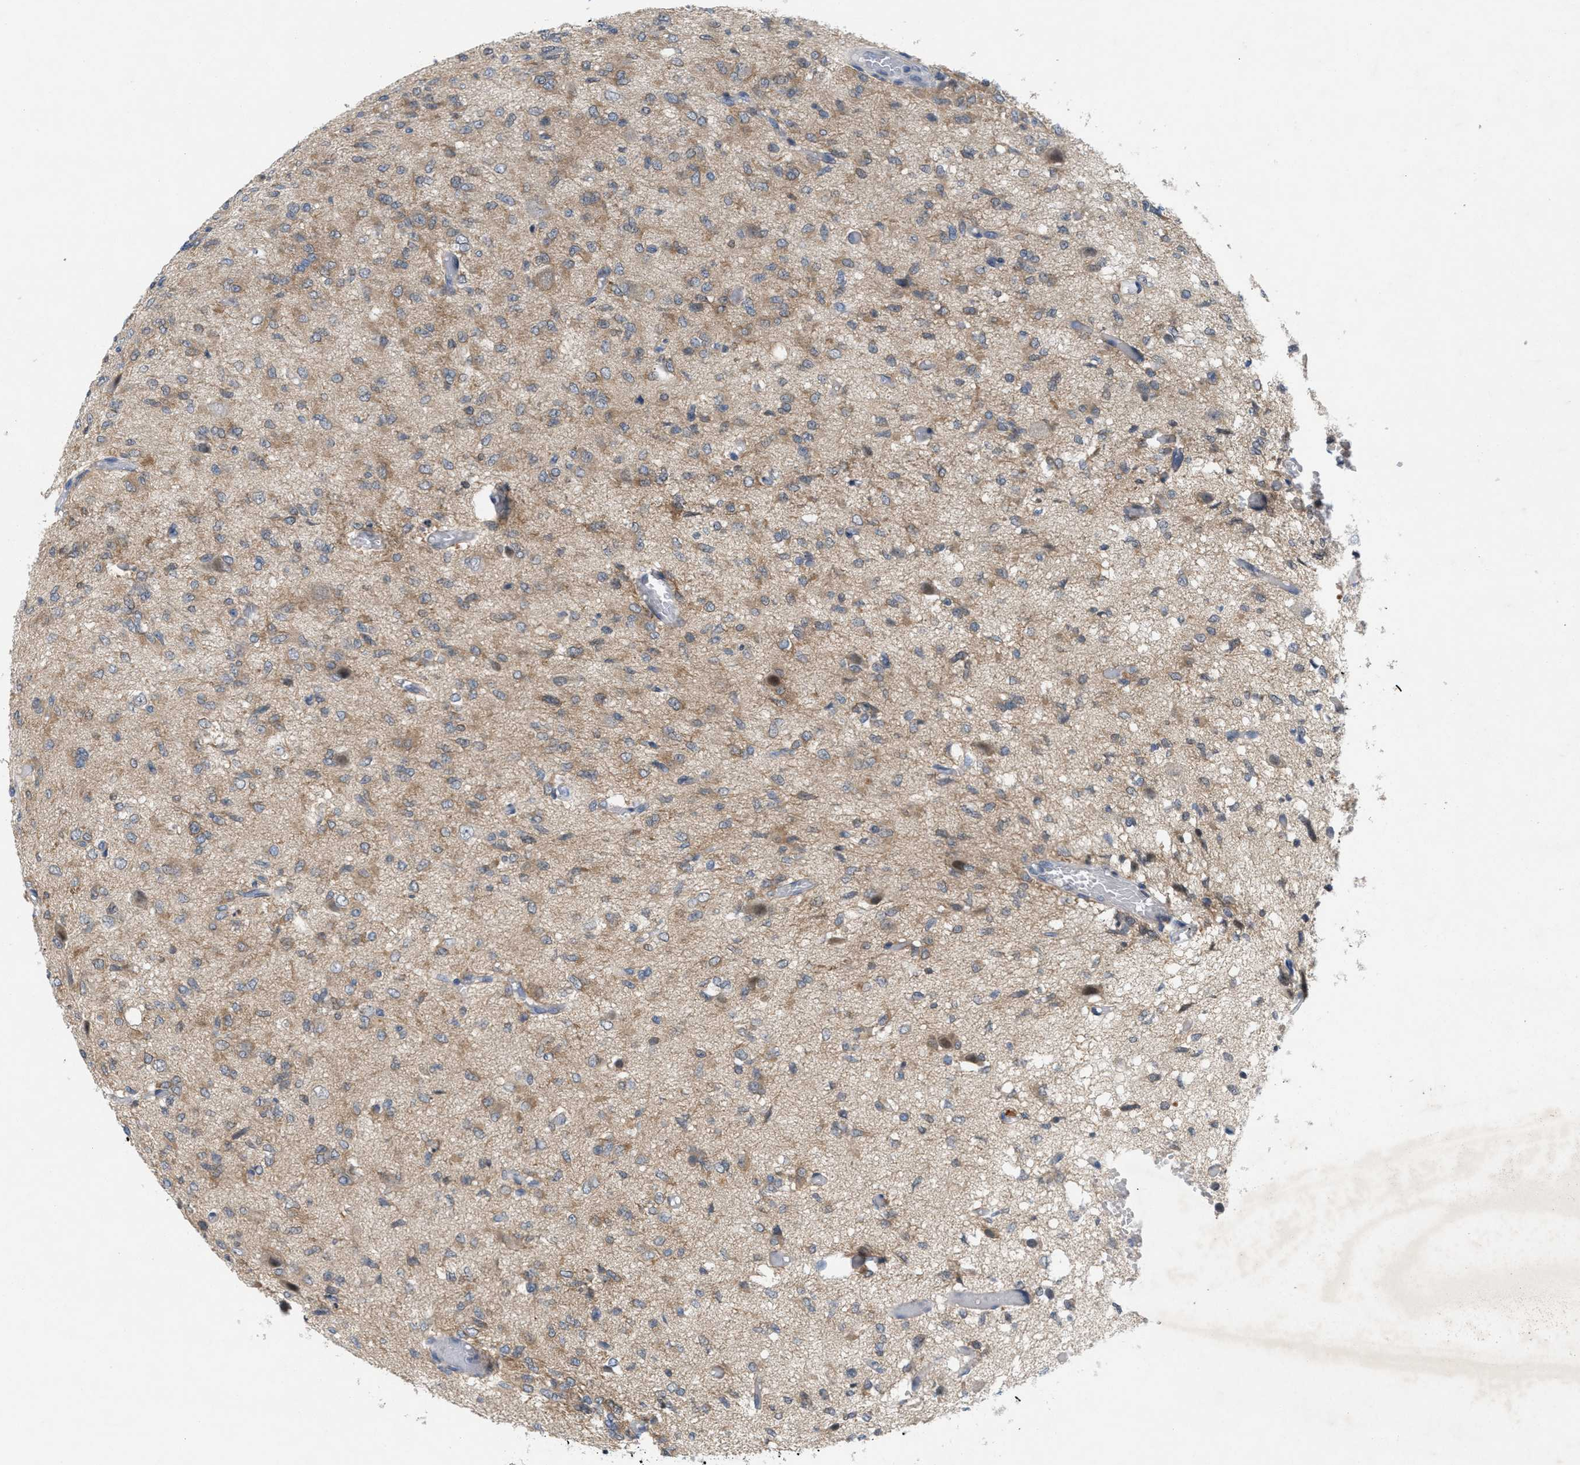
{"staining": {"intensity": "weak", "quantity": "25%-75%", "location": "cytoplasmic/membranous"}, "tissue": "glioma", "cell_type": "Tumor cells", "image_type": "cancer", "snomed": [{"axis": "morphology", "description": "Glioma, malignant, High grade"}, {"axis": "topography", "description": "Brain"}], "caption": "A high-resolution micrograph shows immunohistochemistry staining of malignant glioma (high-grade), which displays weak cytoplasmic/membranous positivity in about 25%-75% of tumor cells.", "gene": "WIPI2", "patient": {"sex": "female", "age": 59}}